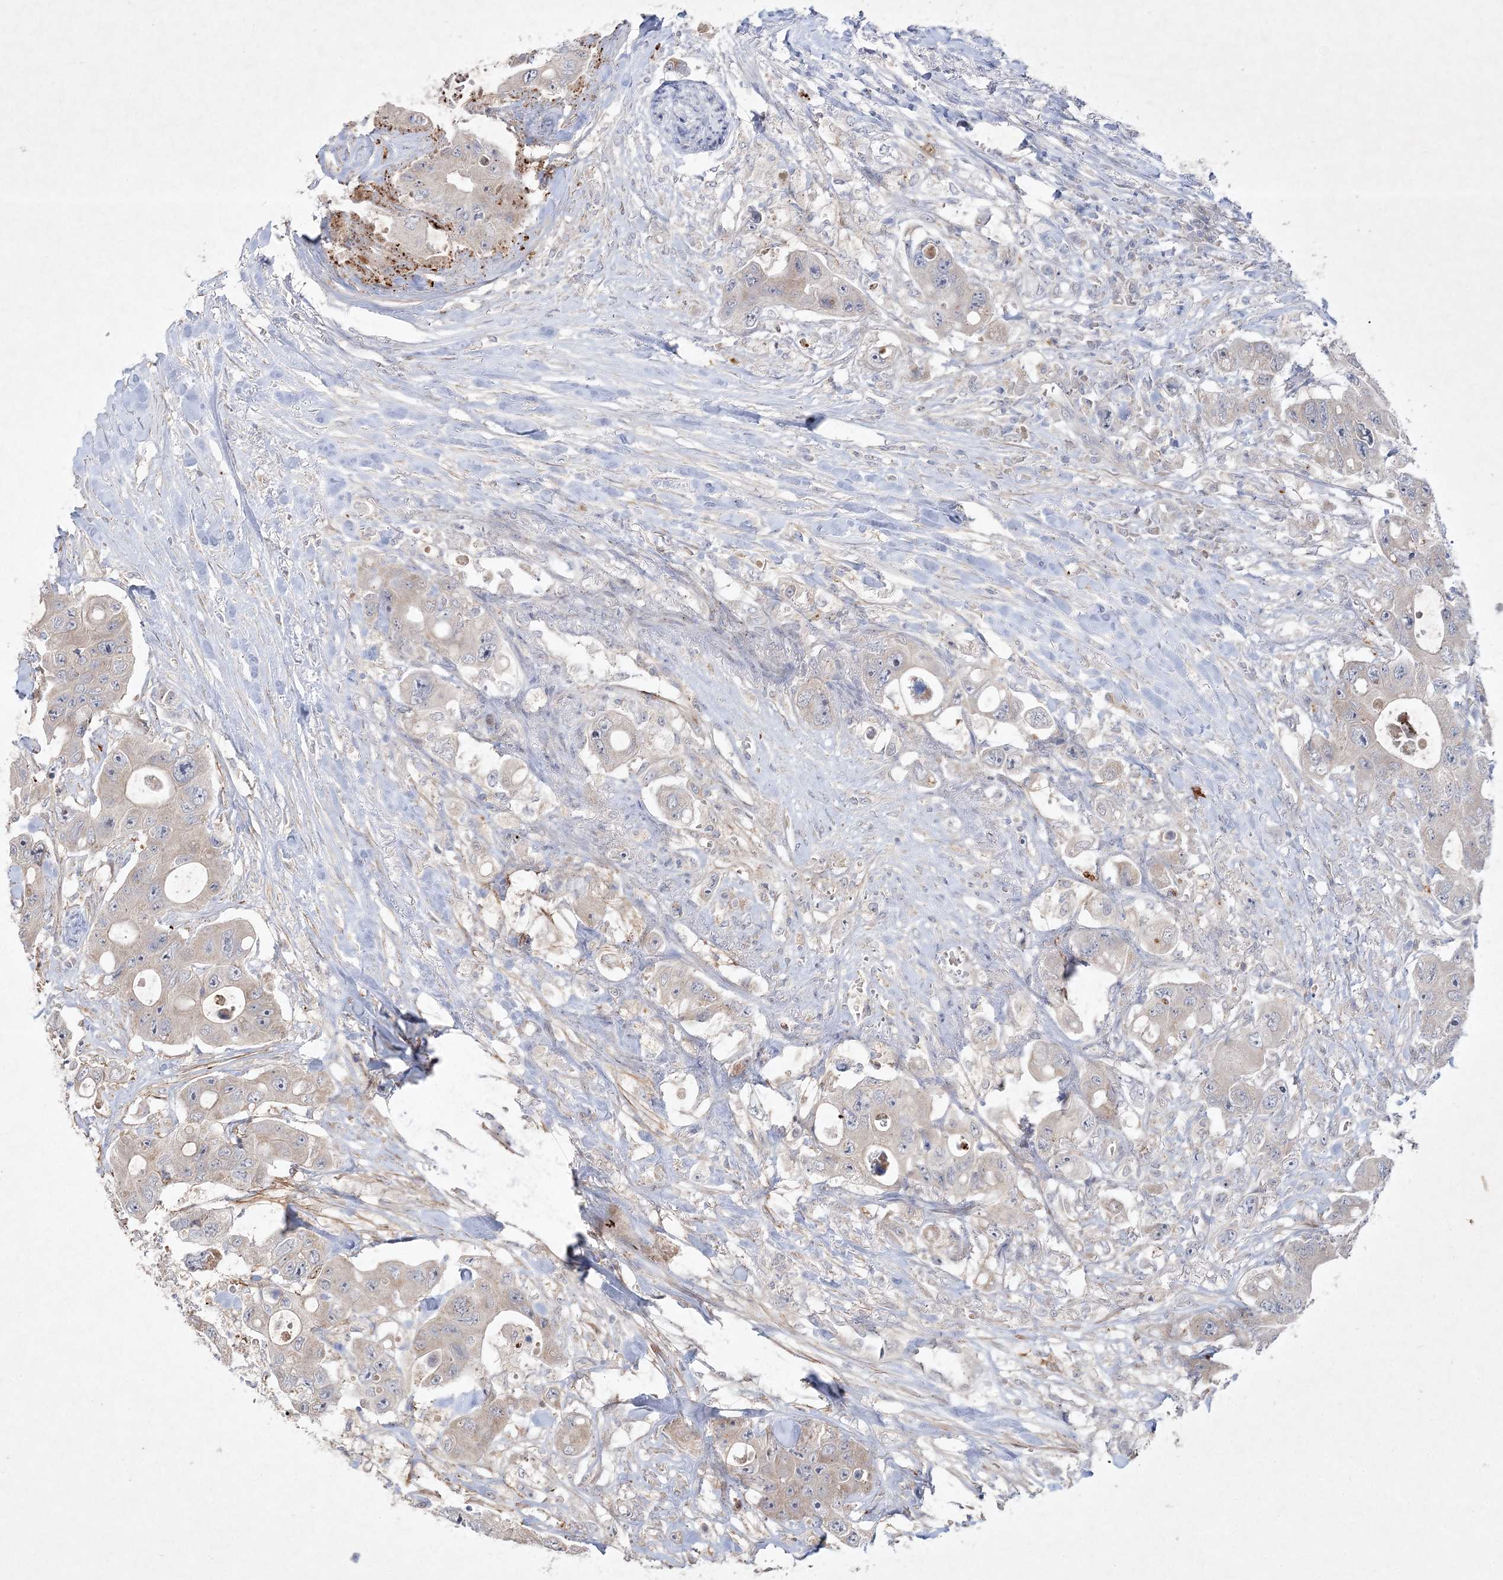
{"staining": {"intensity": "negative", "quantity": "none", "location": "none"}, "tissue": "colorectal cancer", "cell_type": "Tumor cells", "image_type": "cancer", "snomed": [{"axis": "morphology", "description": "Adenocarcinoma, NOS"}, {"axis": "topography", "description": "Colon"}], "caption": "IHC of human colorectal cancer (adenocarcinoma) exhibits no positivity in tumor cells.", "gene": "CLNK", "patient": {"sex": "female", "age": 46}}